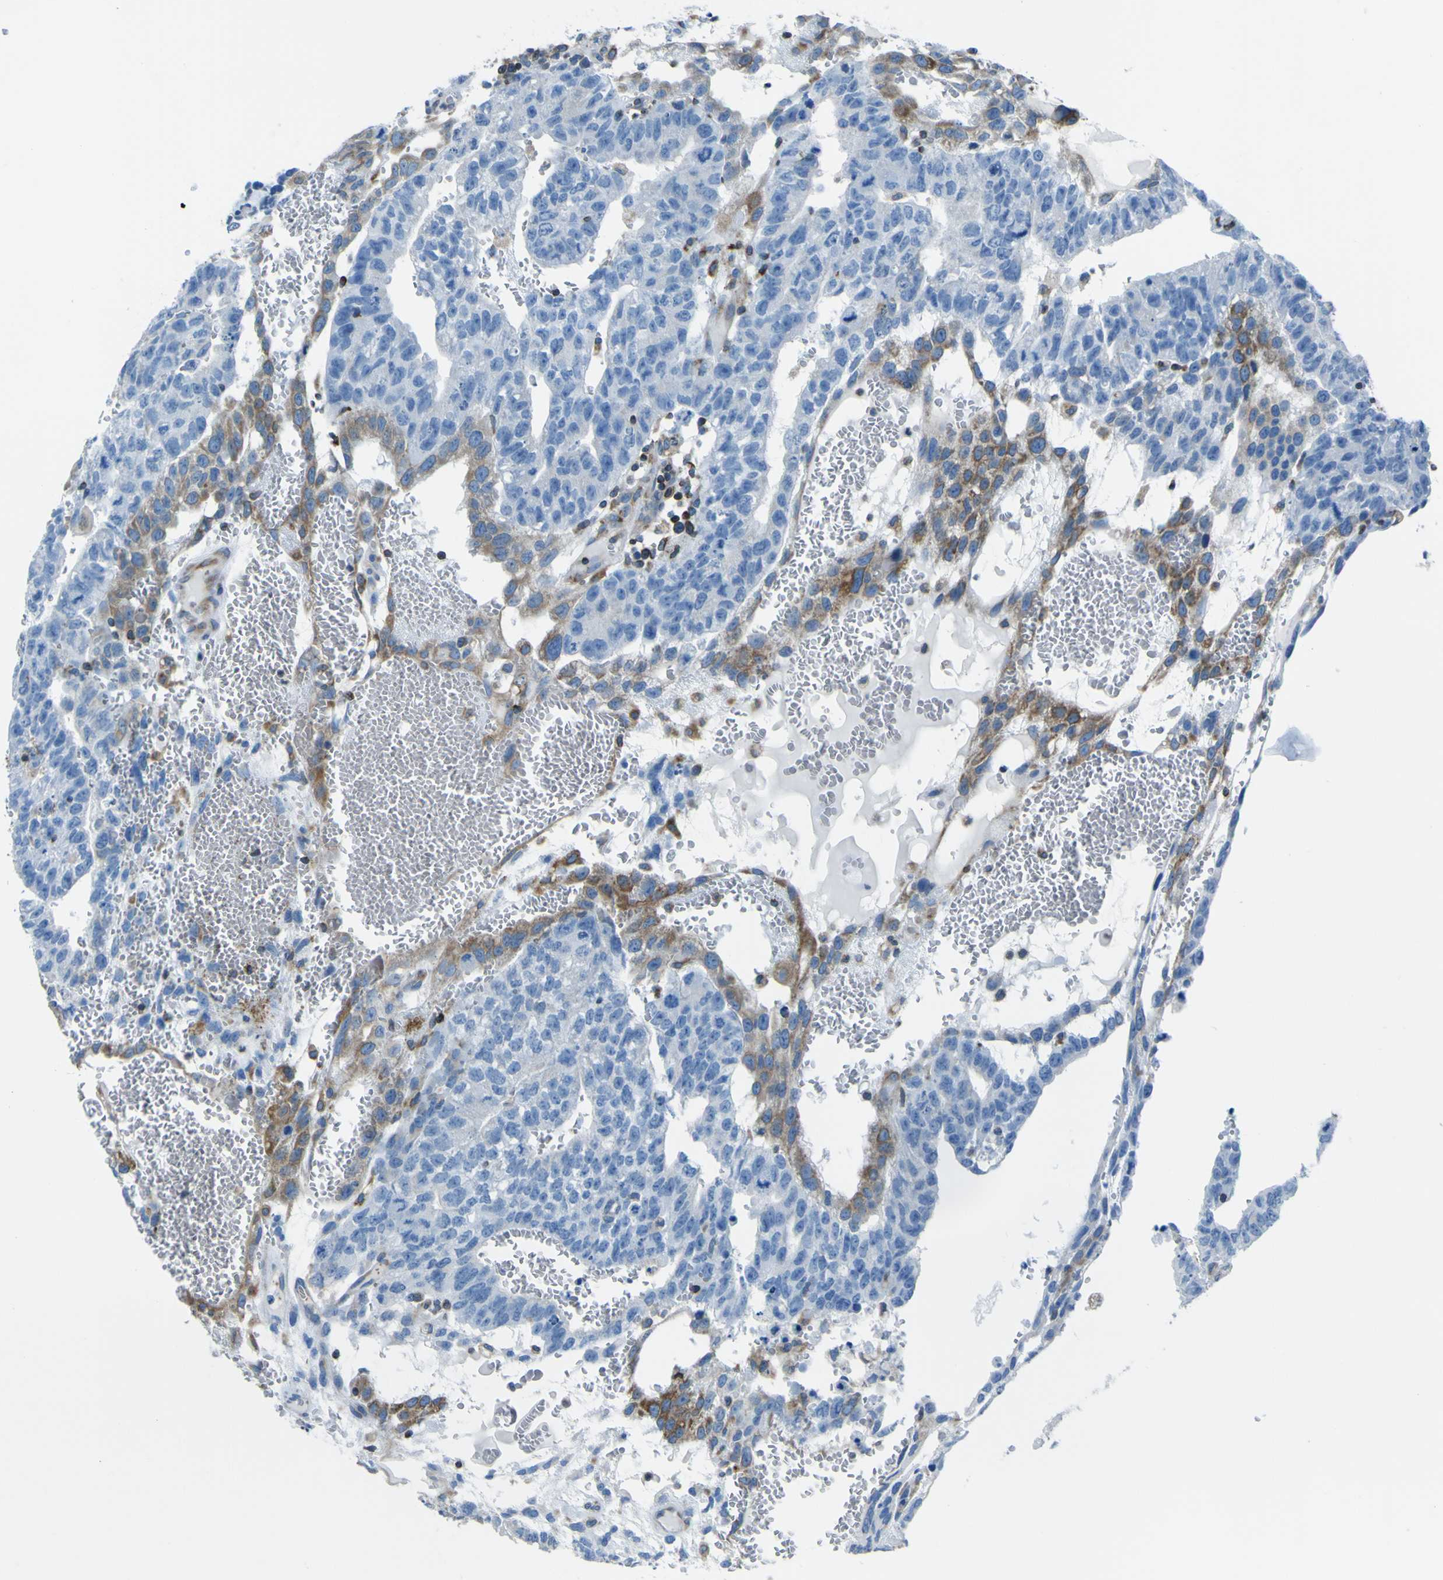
{"staining": {"intensity": "moderate", "quantity": "<25%", "location": "cytoplasmic/membranous"}, "tissue": "testis cancer", "cell_type": "Tumor cells", "image_type": "cancer", "snomed": [{"axis": "morphology", "description": "Seminoma, NOS"}, {"axis": "morphology", "description": "Carcinoma, Embryonal, NOS"}, {"axis": "topography", "description": "Testis"}], "caption": "Human testis cancer (embryonal carcinoma) stained for a protein (brown) exhibits moderate cytoplasmic/membranous positive staining in approximately <25% of tumor cells.", "gene": "STIM1", "patient": {"sex": "male", "age": 52}}